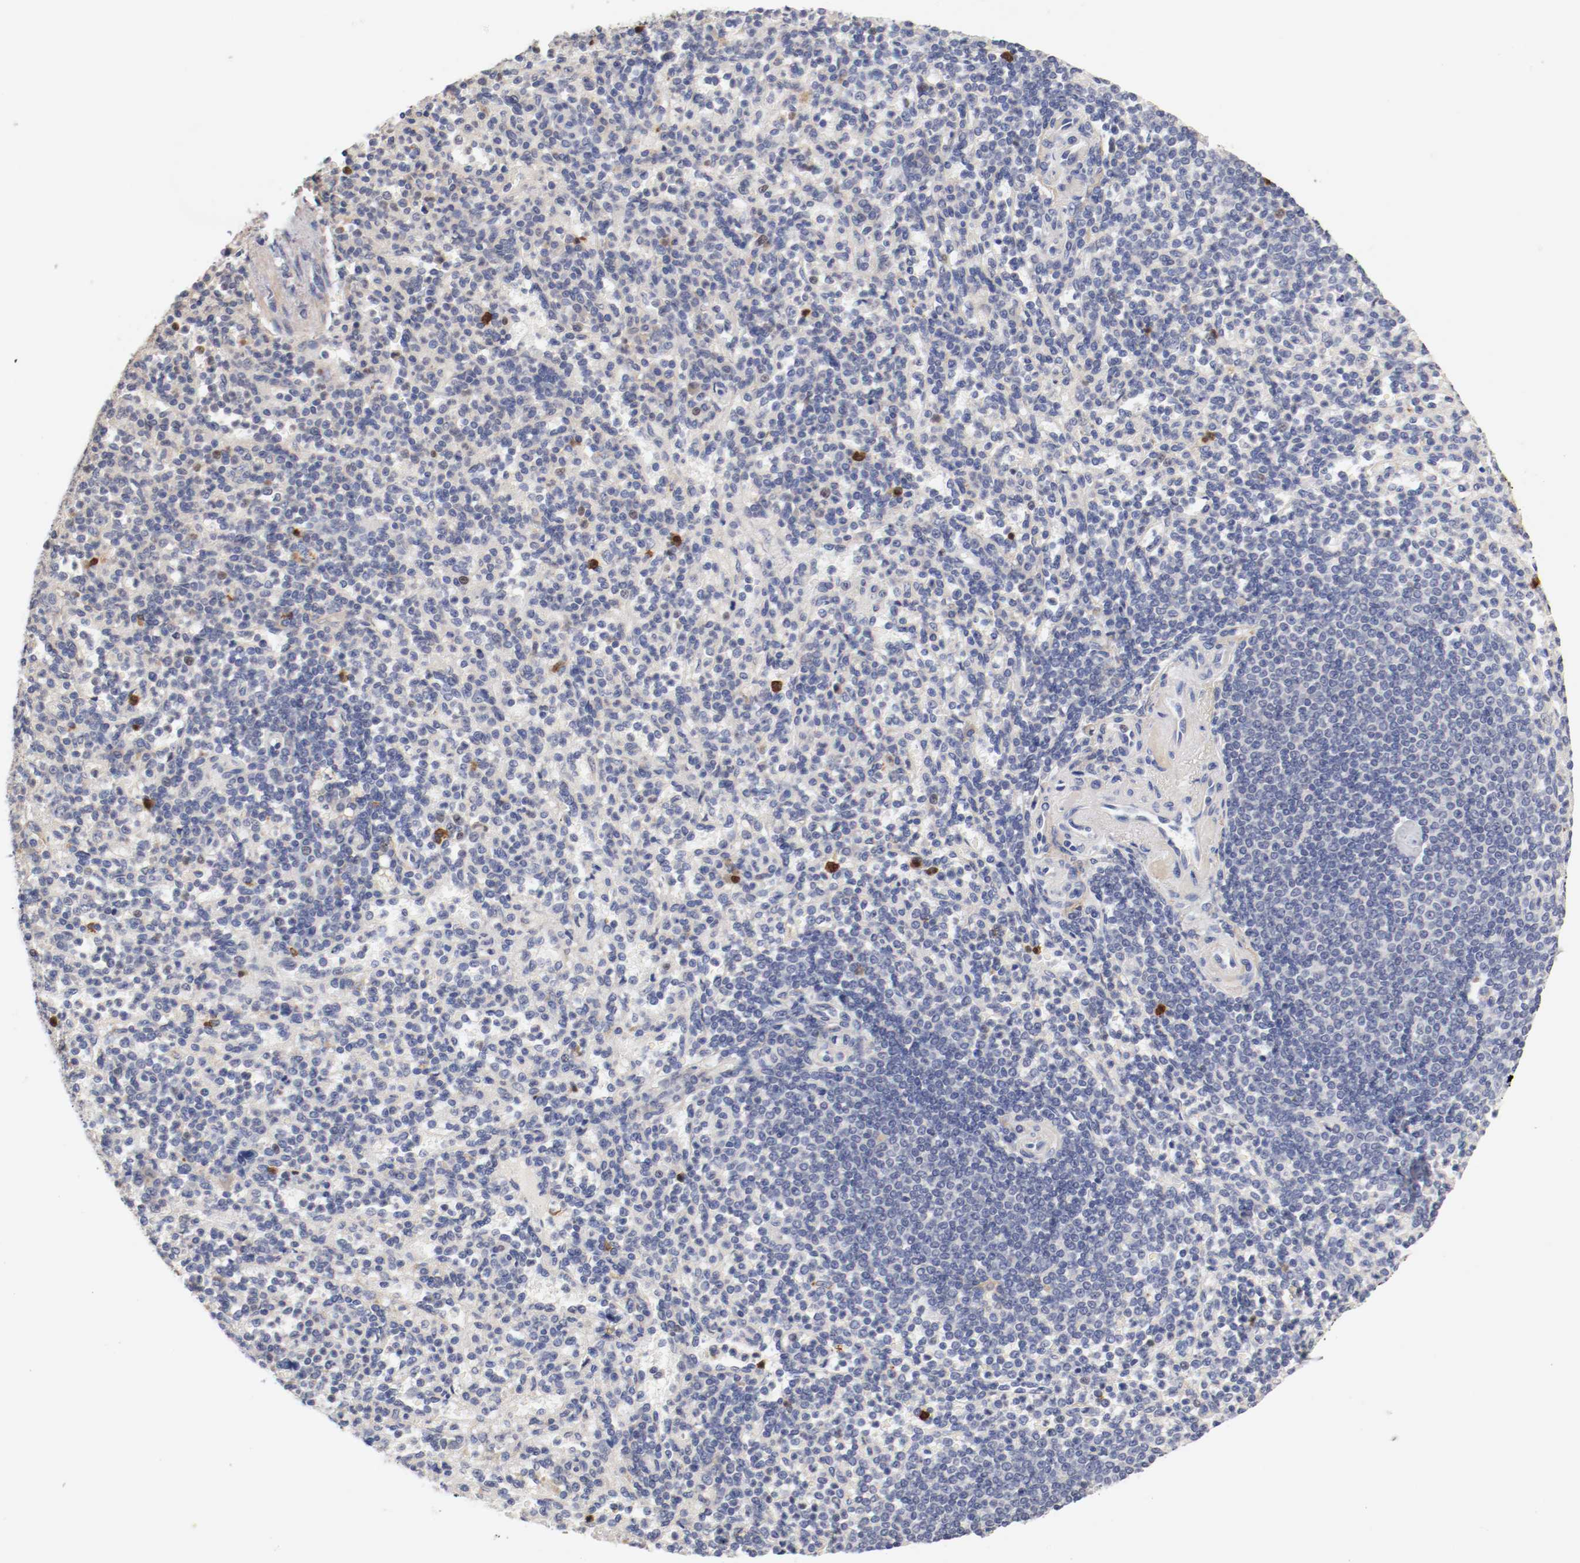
{"staining": {"intensity": "strong", "quantity": "<25%", "location": "cytoplasmic/membranous"}, "tissue": "spleen", "cell_type": "Cells in red pulp", "image_type": "normal", "snomed": [{"axis": "morphology", "description": "Normal tissue, NOS"}, {"axis": "topography", "description": "Spleen"}], "caption": "Spleen stained with immunohistochemistry (IHC) demonstrates strong cytoplasmic/membranous staining in approximately <25% of cells in red pulp.", "gene": "CEBPE", "patient": {"sex": "female", "age": 74}}